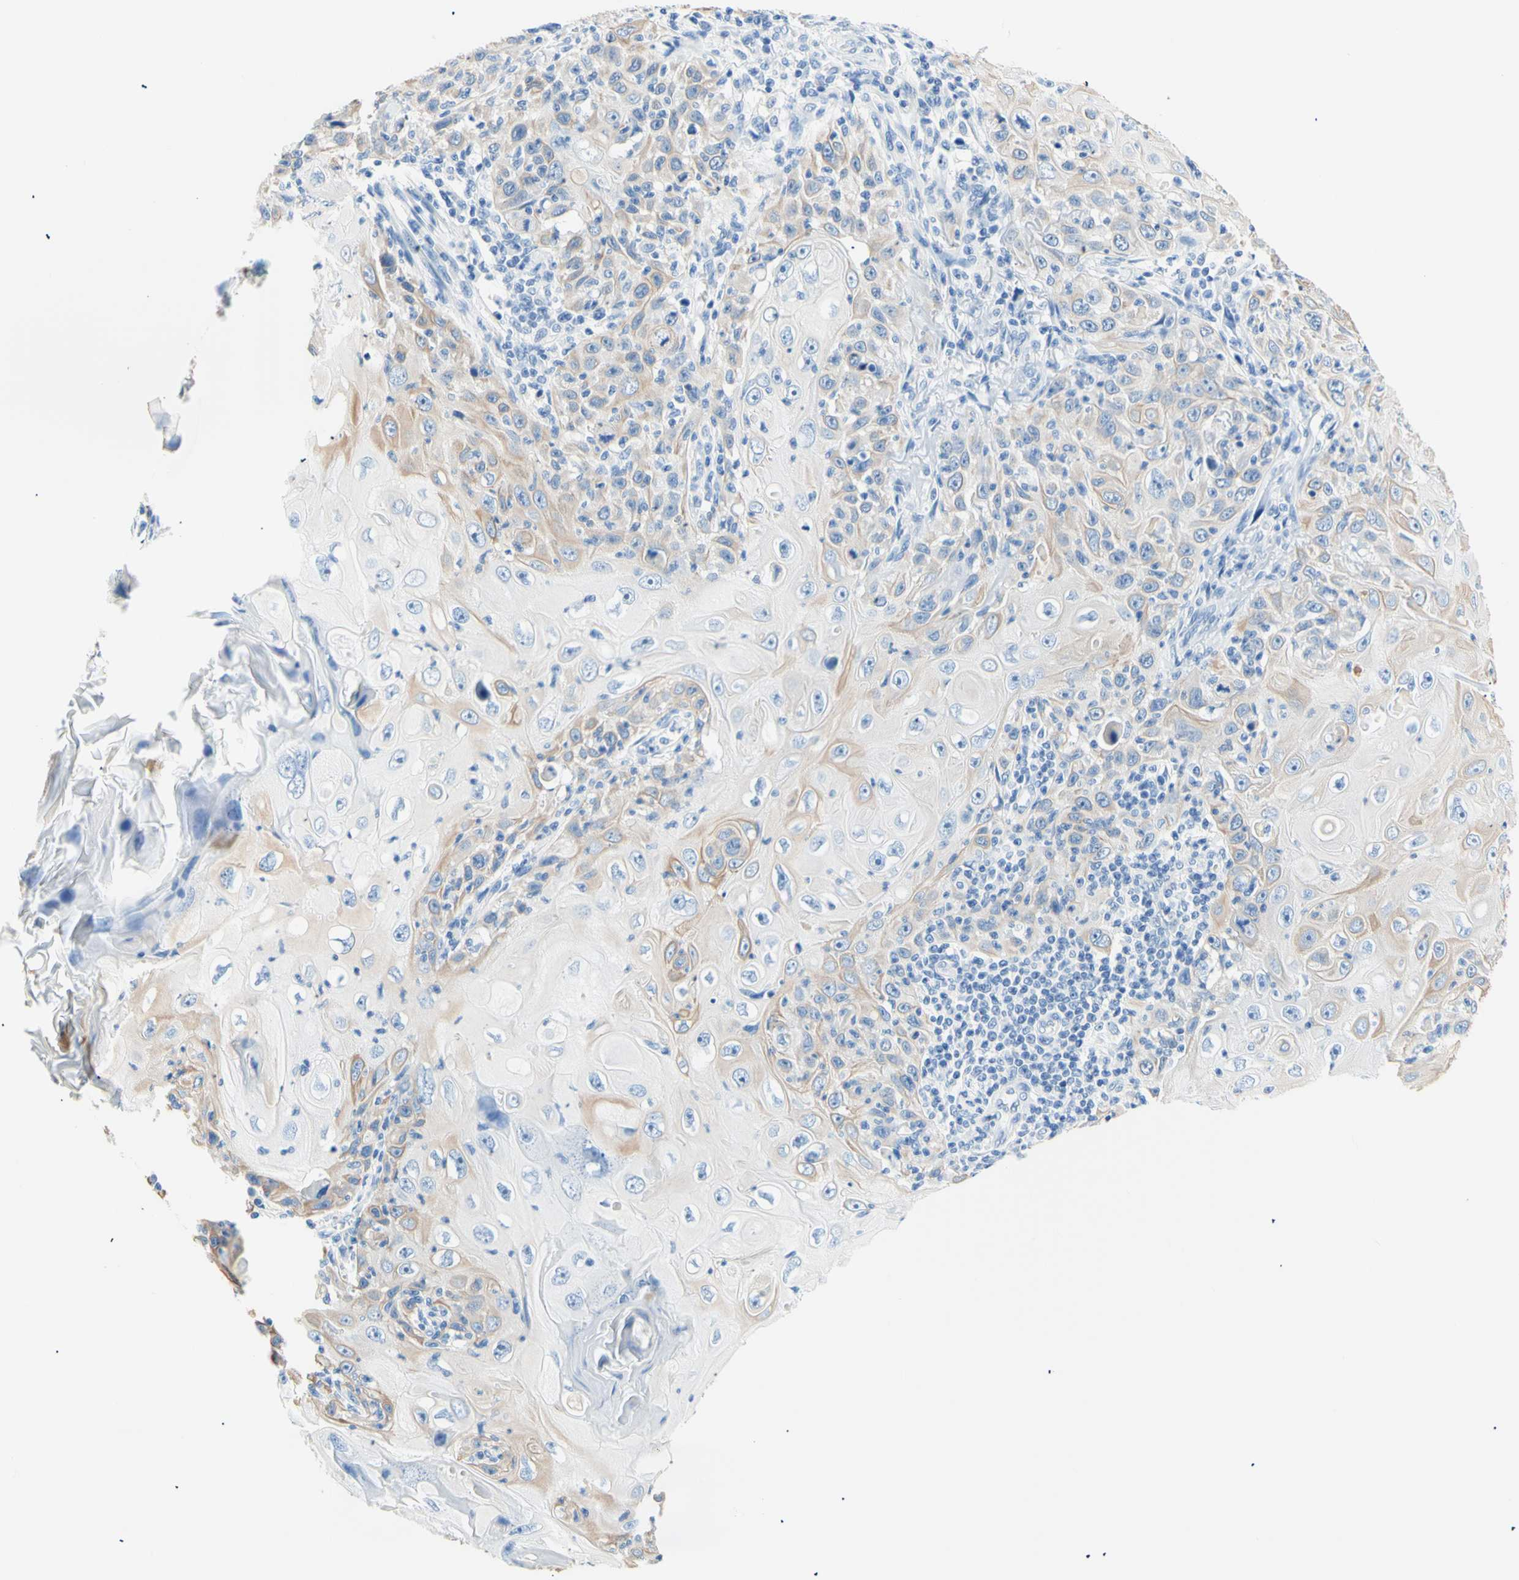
{"staining": {"intensity": "weak", "quantity": "25%-75%", "location": "cytoplasmic/membranous"}, "tissue": "skin cancer", "cell_type": "Tumor cells", "image_type": "cancer", "snomed": [{"axis": "morphology", "description": "Squamous cell carcinoma, NOS"}, {"axis": "topography", "description": "Skin"}], "caption": "Brown immunohistochemical staining in human squamous cell carcinoma (skin) displays weak cytoplasmic/membranous expression in approximately 25%-75% of tumor cells.", "gene": "HPCA", "patient": {"sex": "female", "age": 88}}